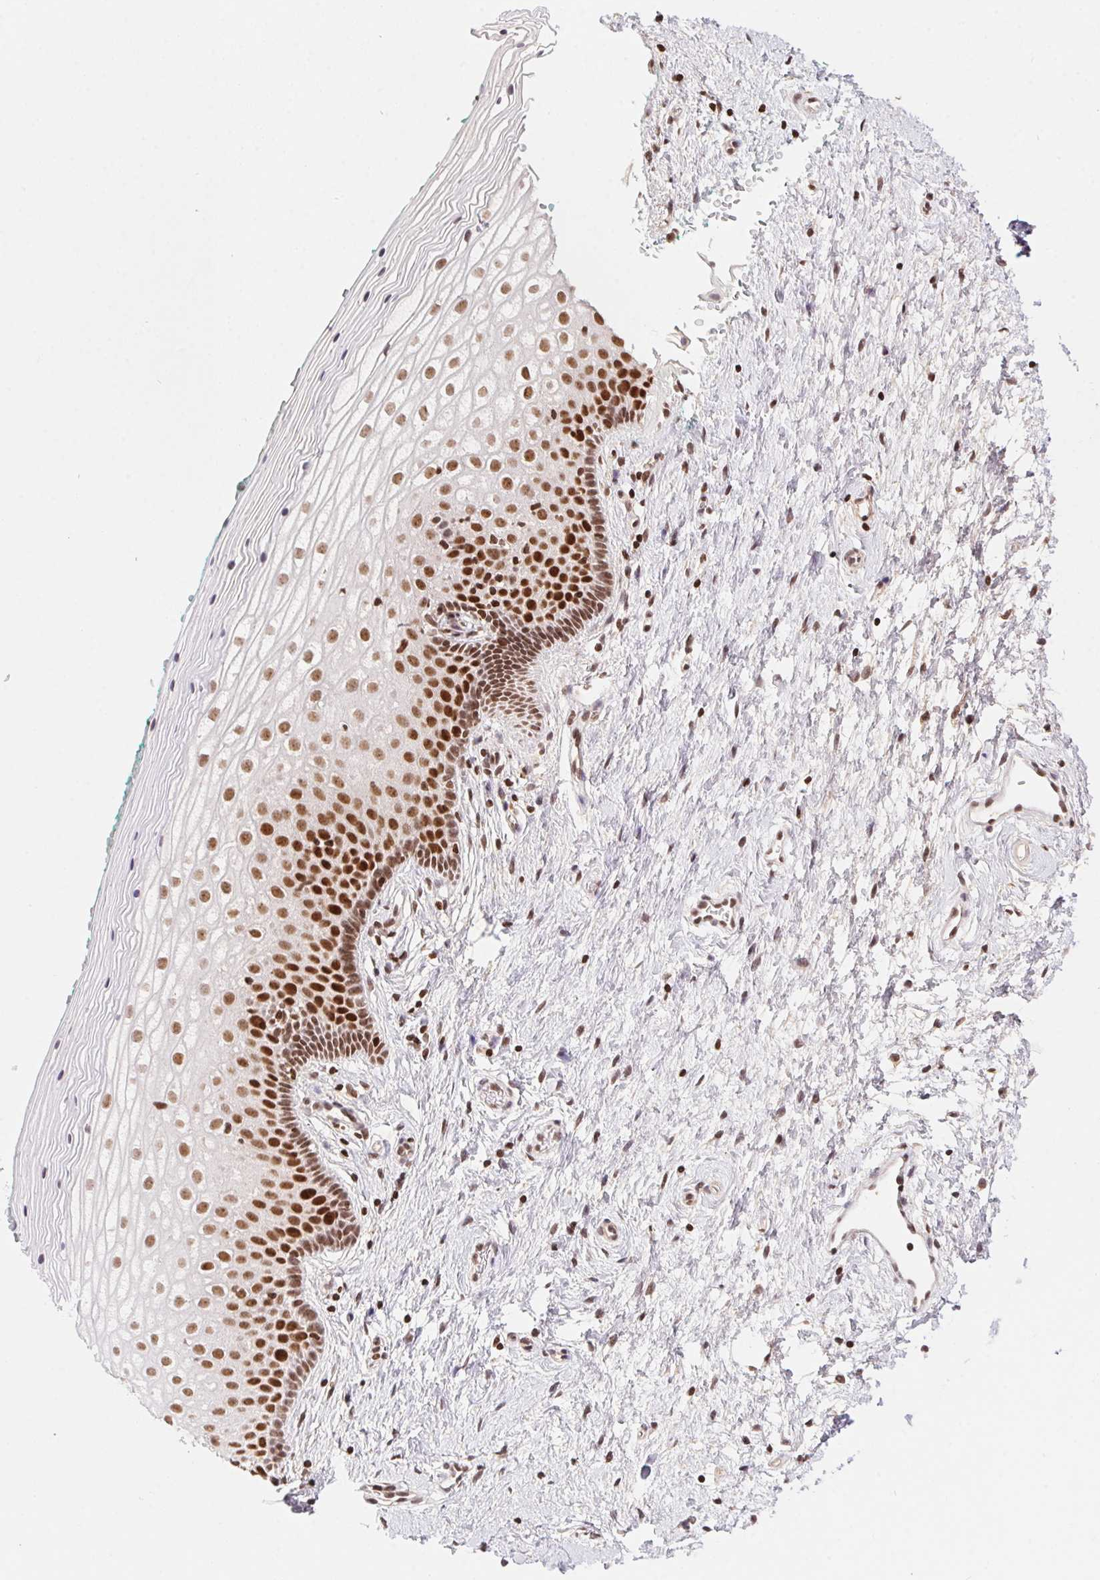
{"staining": {"intensity": "strong", "quantity": ">75%", "location": "nuclear"}, "tissue": "vagina", "cell_type": "Squamous epithelial cells", "image_type": "normal", "snomed": [{"axis": "morphology", "description": "Normal tissue, NOS"}, {"axis": "topography", "description": "Vagina"}], "caption": "High-power microscopy captured an immunohistochemistry micrograph of unremarkable vagina, revealing strong nuclear expression in about >75% of squamous epithelial cells.", "gene": "POLD3", "patient": {"sex": "female", "age": 36}}